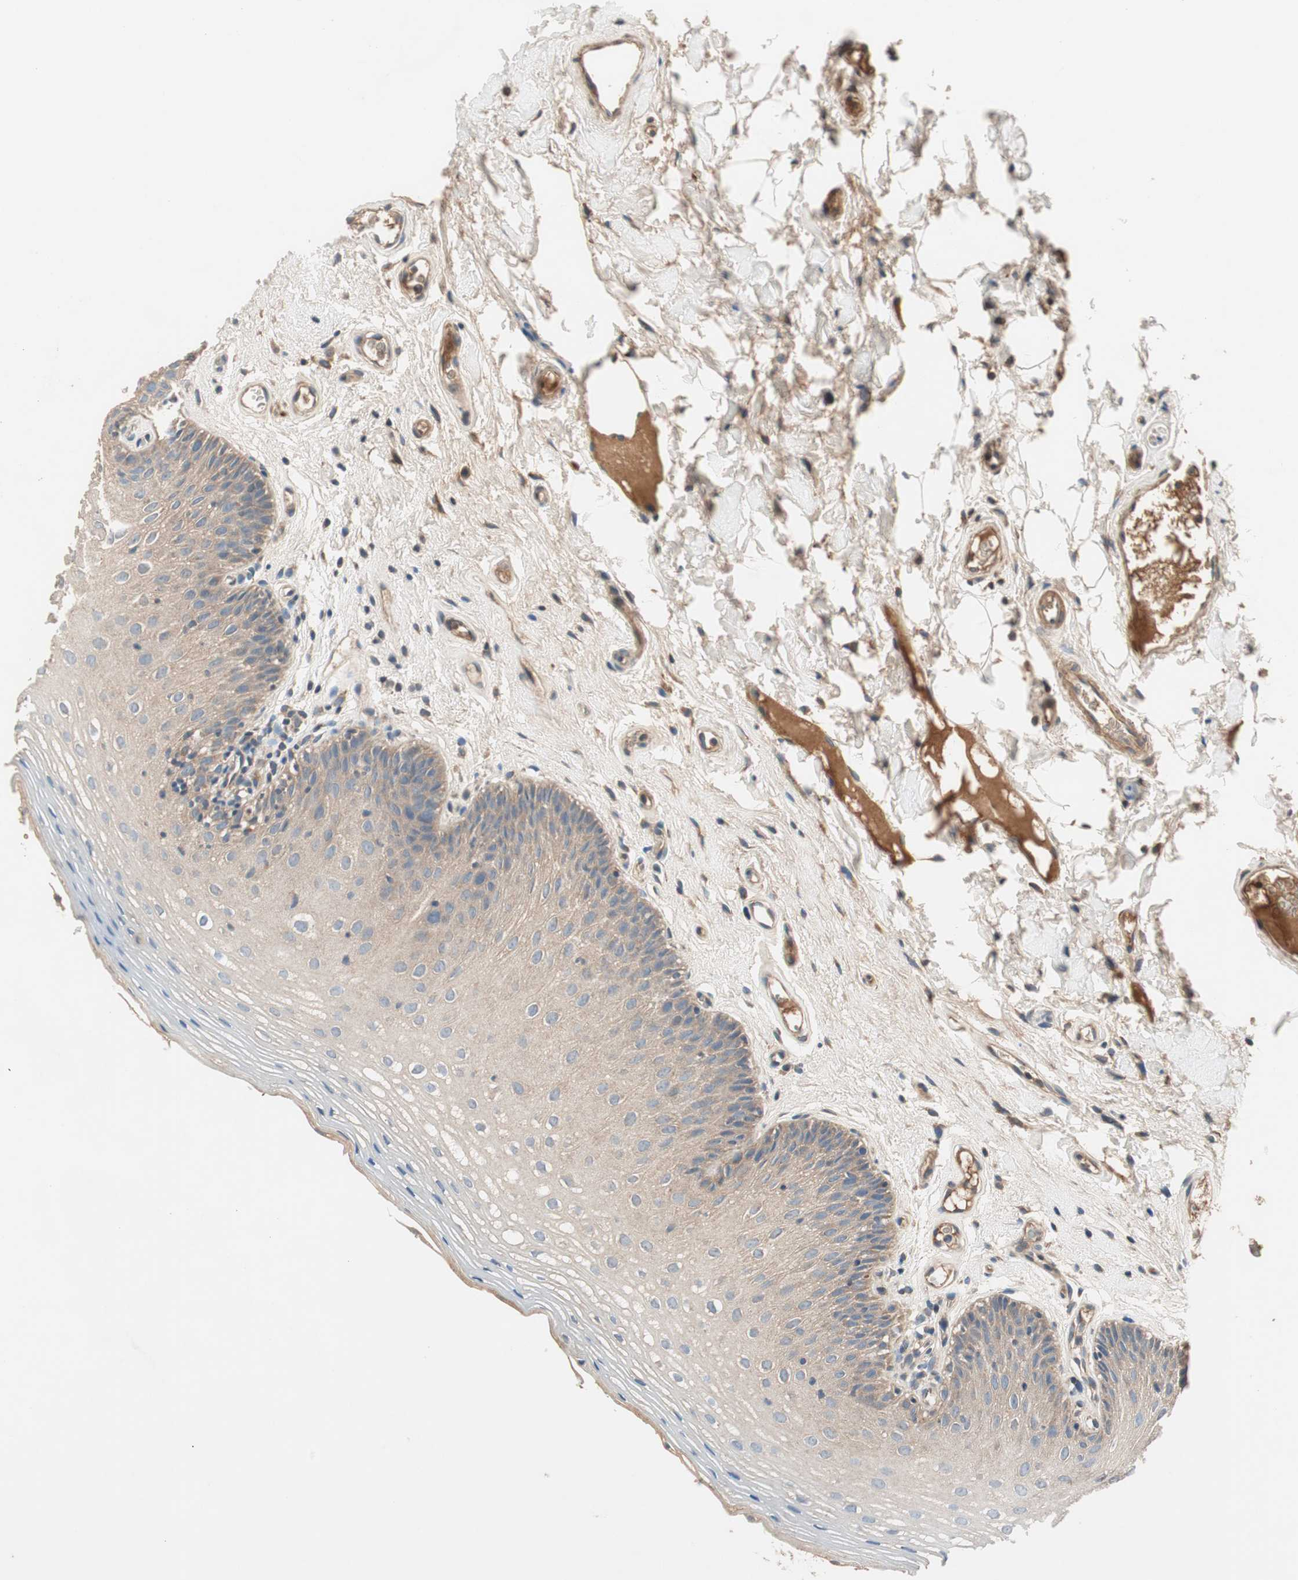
{"staining": {"intensity": "weak", "quantity": "25%-75%", "location": "cytoplasmic/membranous"}, "tissue": "oral mucosa", "cell_type": "Squamous epithelial cells", "image_type": "normal", "snomed": [{"axis": "morphology", "description": "Normal tissue, NOS"}, {"axis": "morphology", "description": "Squamous cell carcinoma, NOS"}, {"axis": "topography", "description": "Skeletal muscle"}, {"axis": "topography", "description": "Oral tissue"}], "caption": "Squamous epithelial cells show low levels of weak cytoplasmic/membranous positivity in approximately 25%-75% of cells in unremarkable human oral mucosa. Immunohistochemistry (ihc) stains the protein of interest in brown and the nuclei are stained blue.", "gene": "HPN", "patient": {"sex": "male", "age": 71}}